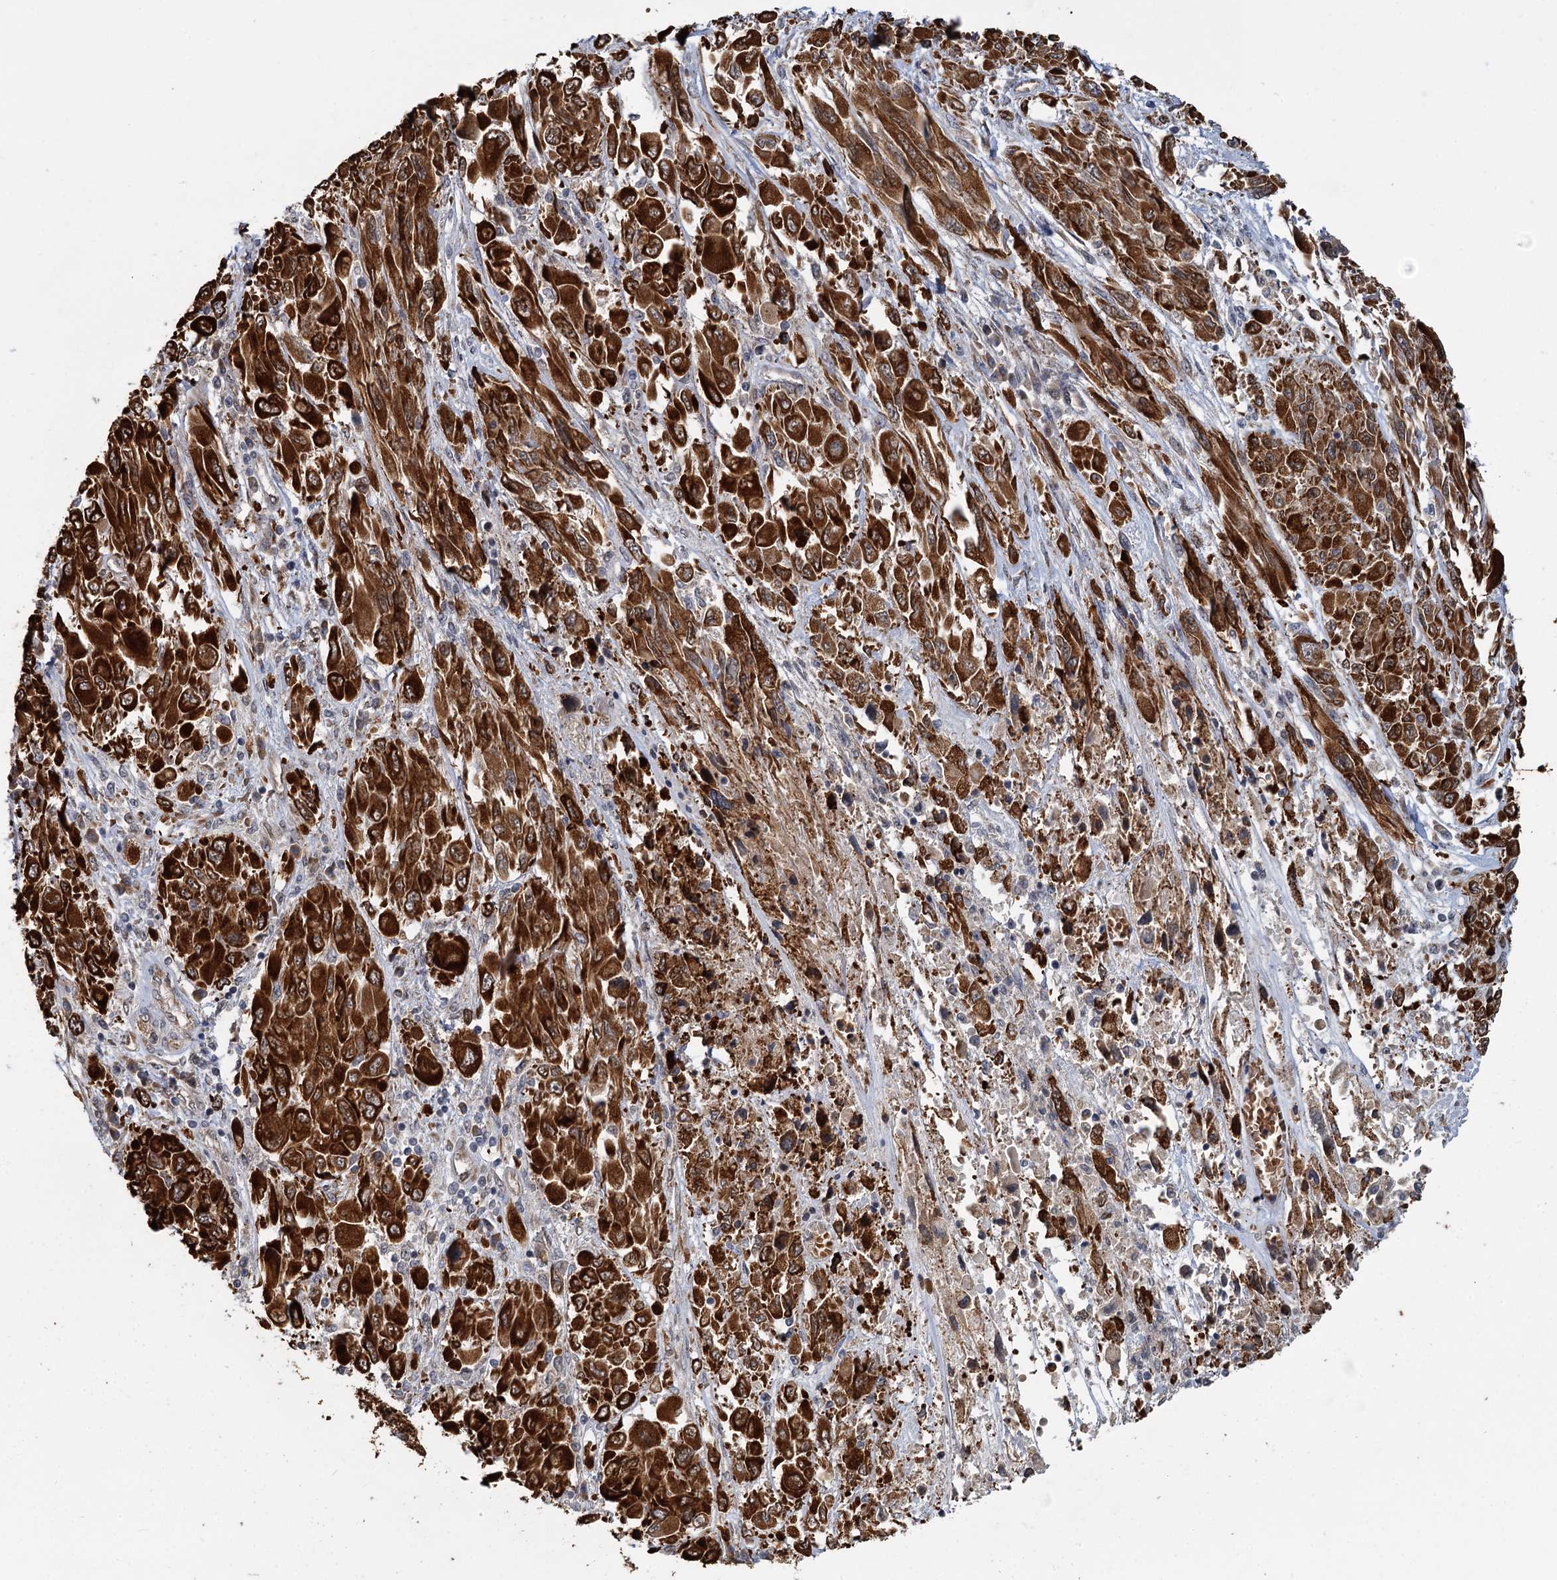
{"staining": {"intensity": "strong", "quantity": ">75%", "location": "cytoplasmic/membranous"}, "tissue": "melanoma", "cell_type": "Tumor cells", "image_type": "cancer", "snomed": [{"axis": "morphology", "description": "Malignant melanoma, NOS"}, {"axis": "topography", "description": "Skin"}], "caption": "A high-resolution photomicrograph shows IHC staining of melanoma, which shows strong cytoplasmic/membranous positivity in about >75% of tumor cells.", "gene": "APBA2", "patient": {"sex": "female", "age": 91}}